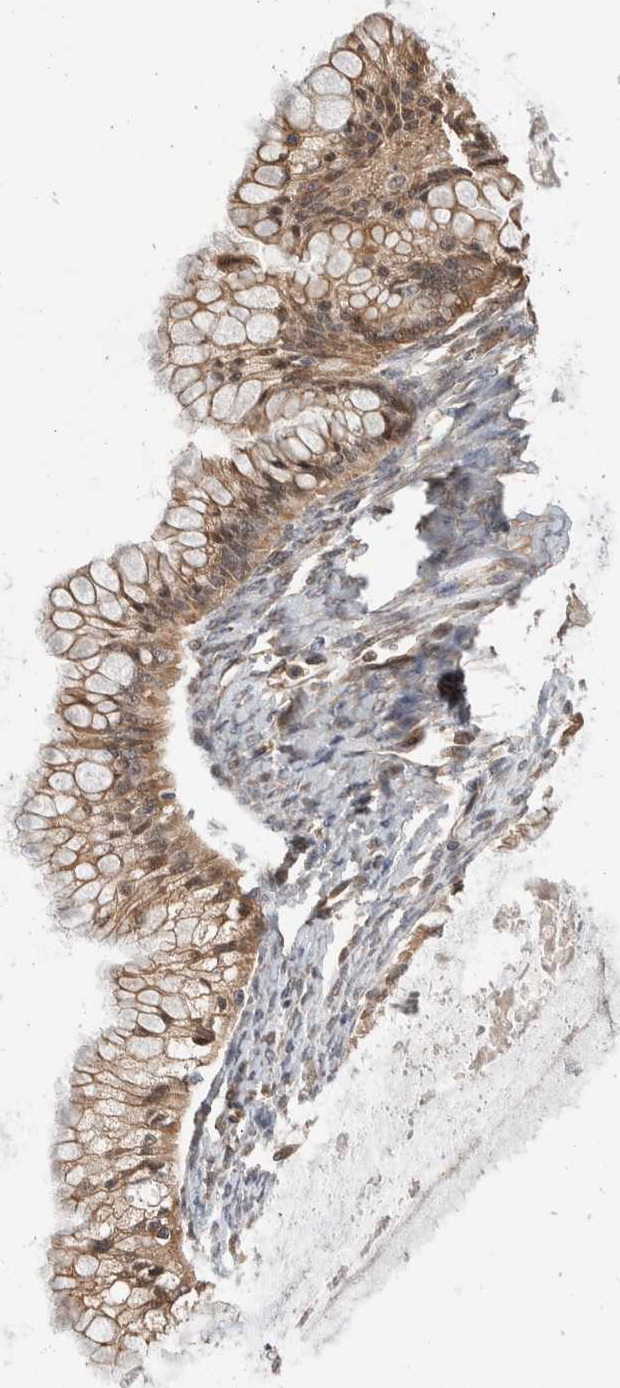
{"staining": {"intensity": "moderate", "quantity": ">75%", "location": "cytoplasmic/membranous,nuclear"}, "tissue": "ovarian cancer", "cell_type": "Tumor cells", "image_type": "cancer", "snomed": [{"axis": "morphology", "description": "Cystadenocarcinoma, mucinous, NOS"}, {"axis": "topography", "description": "Ovary"}], "caption": "Ovarian cancer (mucinous cystadenocarcinoma) tissue shows moderate cytoplasmic/membranous and nuclear expression in about >75% of tumor cells, visualized by immunohistochemistry.", "gene": "ABHD11", "patient": {"sex": "female", "age": 57}}